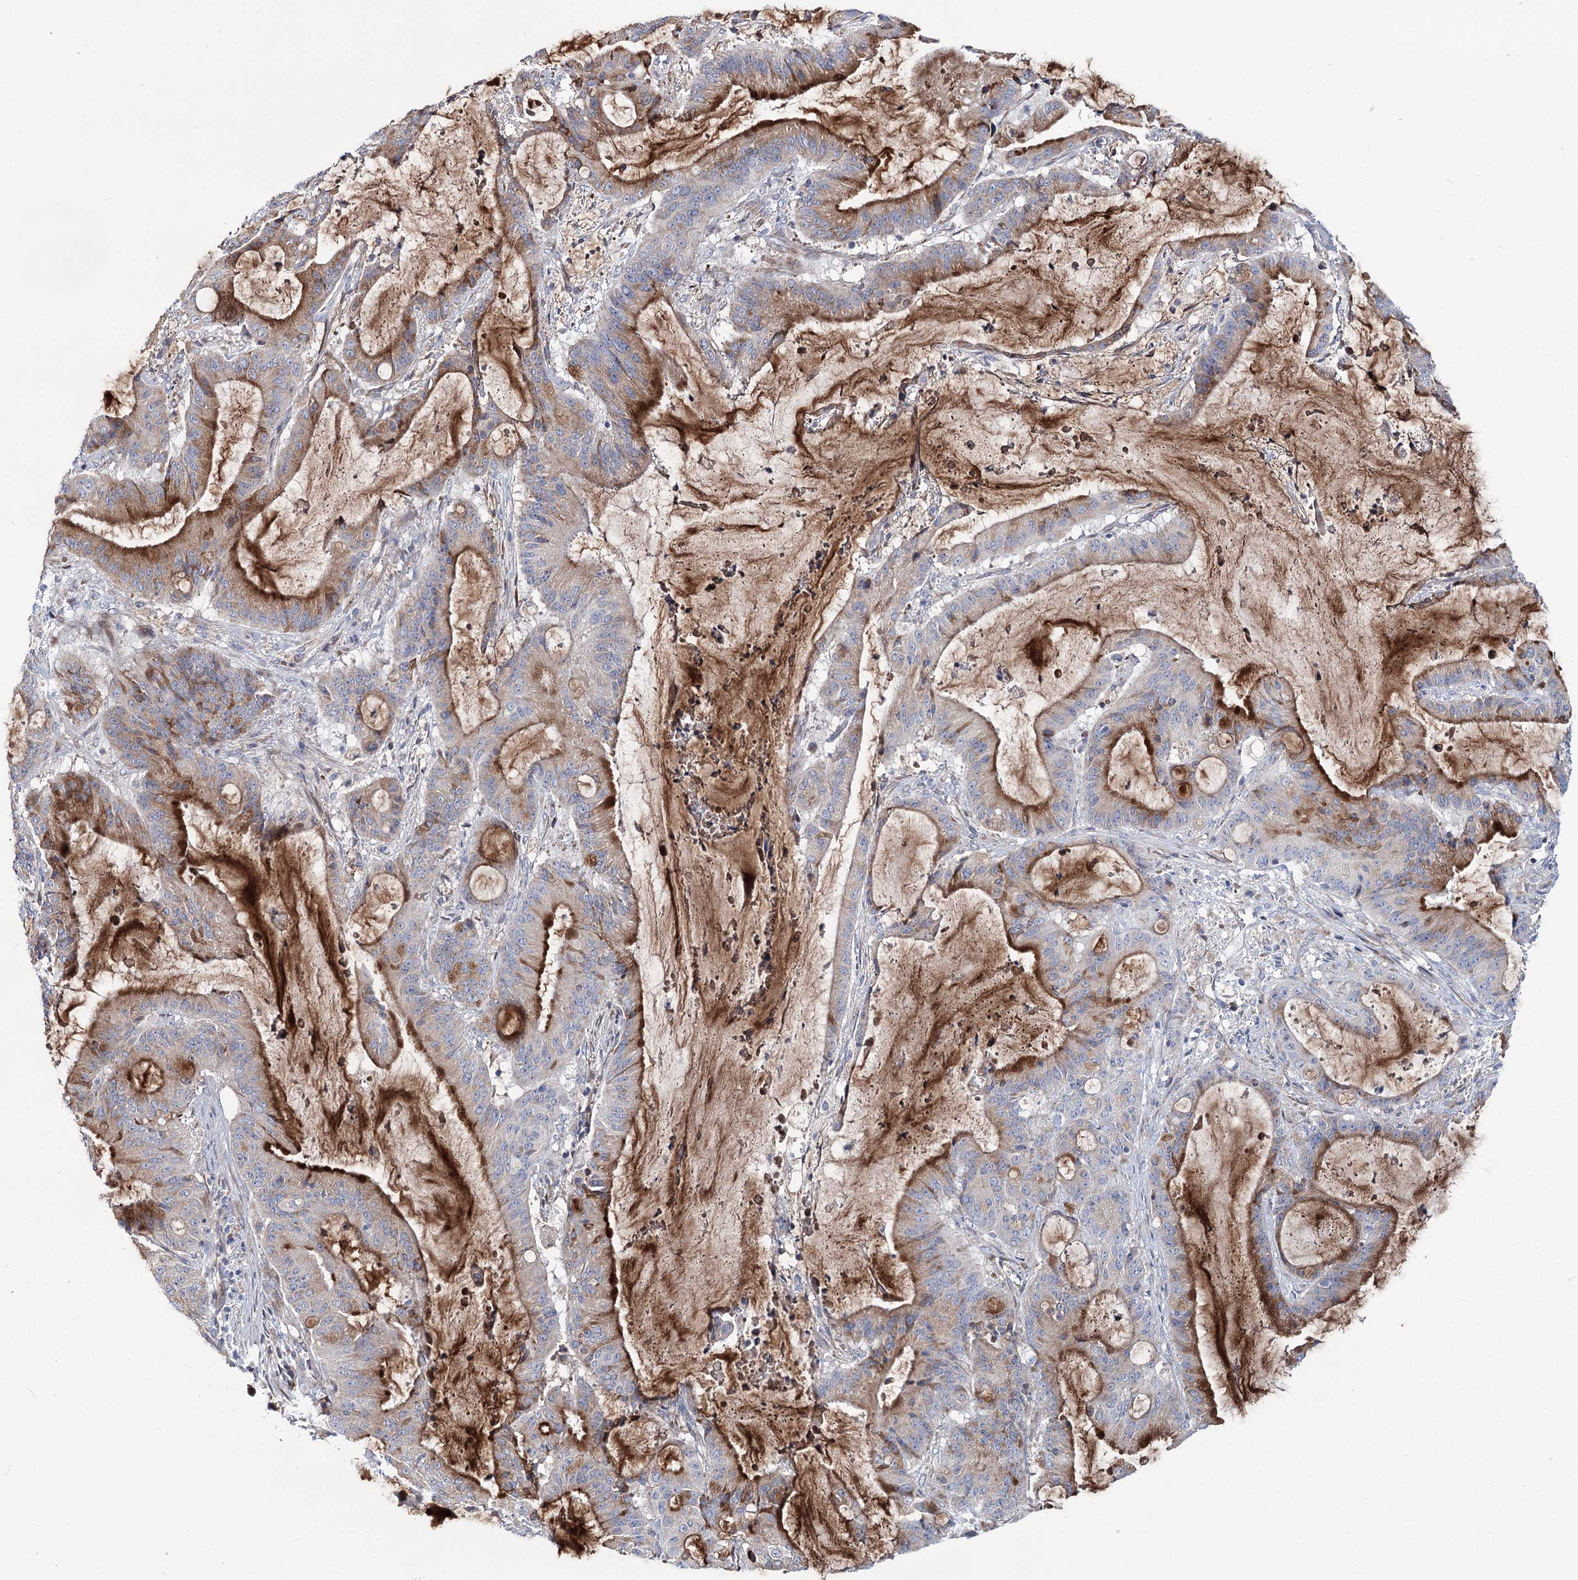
{"staining": {"intensity": "moderate", "quantity": "25%-75%", "location": "cytoplasmic/membranous"}, "tissue": "liver cancer", "cell_type": "Tumor cells", "image_type": "cancer", "snomed": [{"axis": "morphology", "description": "Normal tissue, NOS"}, {"axis": "morphology", "description": "Cholangiocarcinoma"}, {"axis": "topography", "description": "Liver"}, {"axis": "topography", "description": "Peripheral nerve tissue"}], "caption": "Immunohistochemistry (IHC) histopathology image of neoplastic tissue: human liver cancer stained using IHC exhibits medium levels of moderate protein expression localized specifically in the cytoplasmic/membranous of tumor cells, appearing as a cytoplasmic/membranous brown color.", "gene": "CPLANE1", "patient": {"sex": "female", "age": 73}}